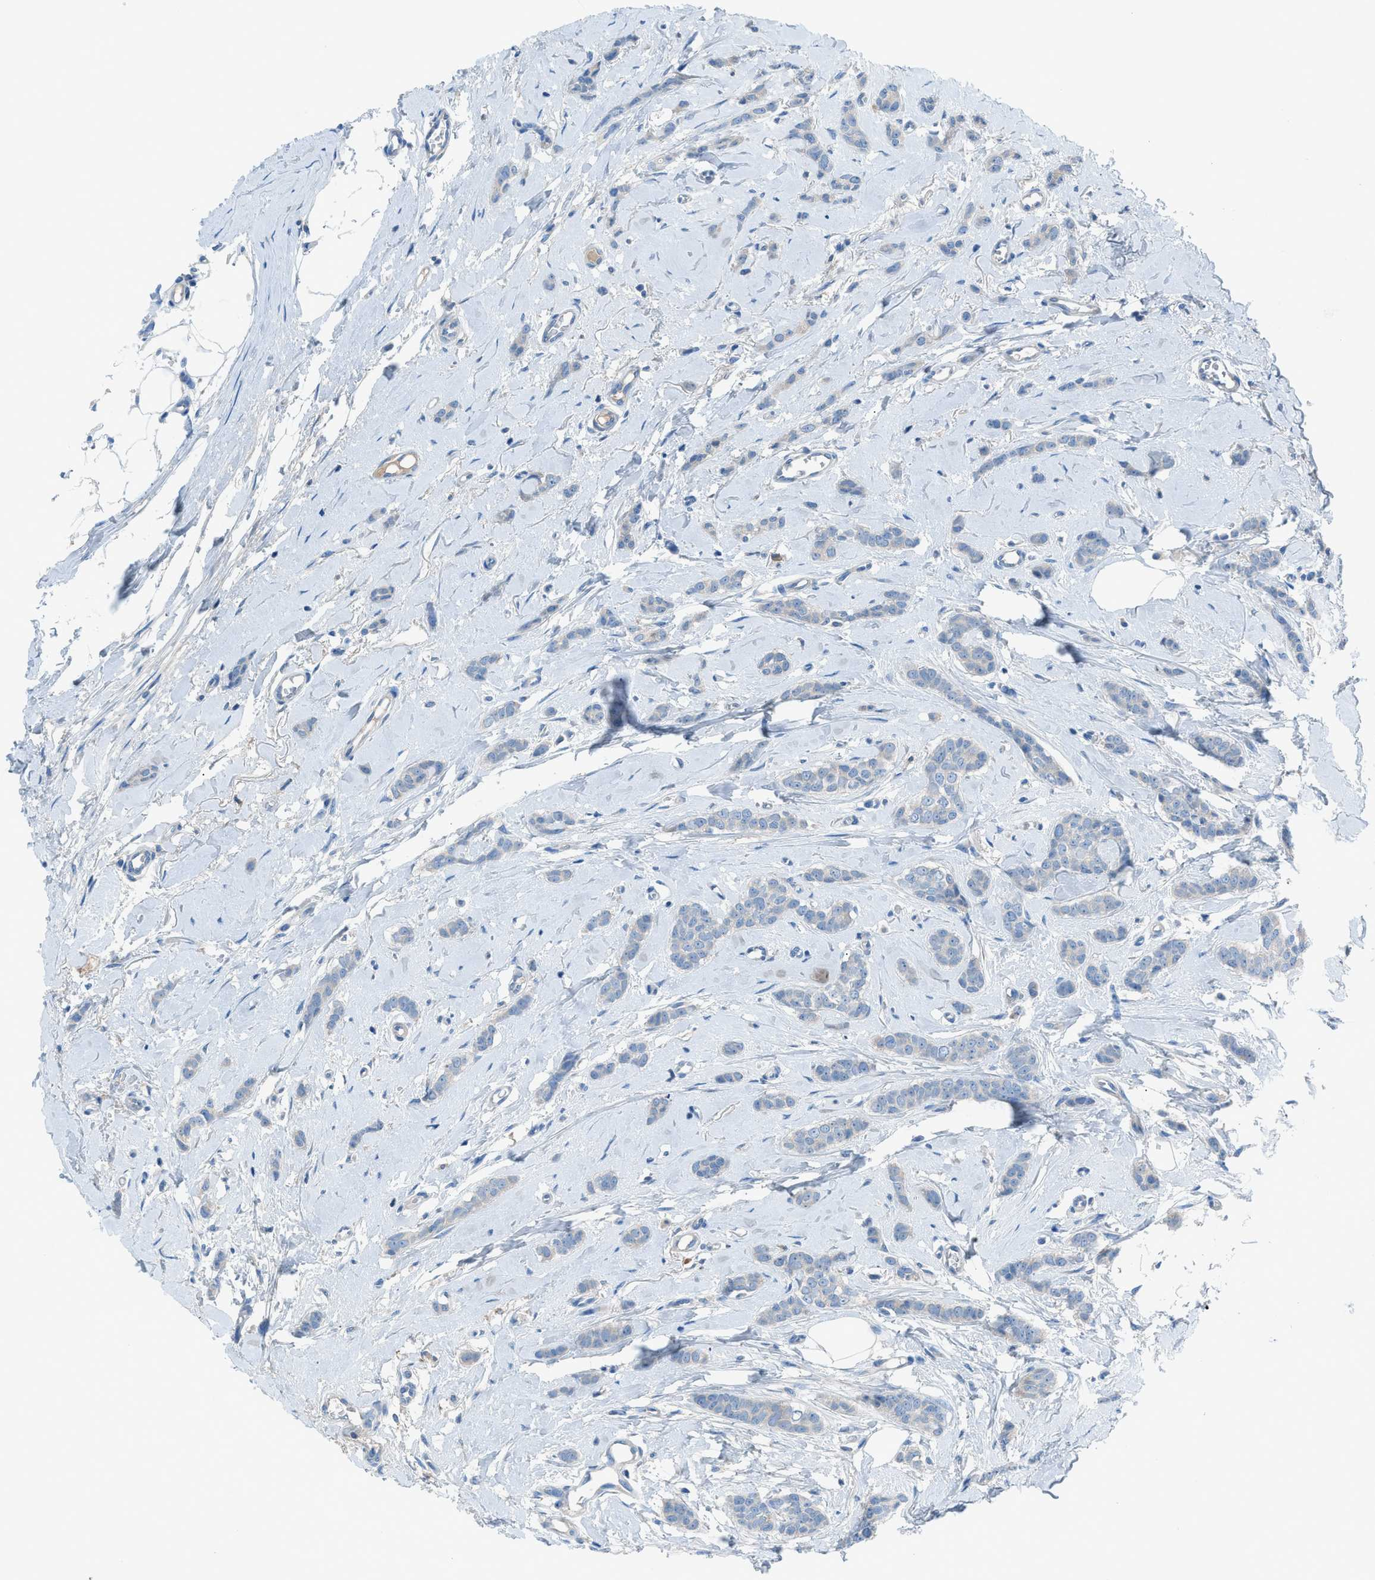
{"staining": {"intensity": "negative", "quantity": "none", "location": "none"}, "tissue": "breast cancer", "cell_type": "Tumor cells", "image_type": "cancer", "snomed": [{"axis": "morphology", "description": "Lobular carcinoma"}, {"axis": "topography", "description": "Skin"}, {"axis": "topography", "description": "Breast"}], "caption": "This is a histopathology image of immunohistochemistry (IHC) staining of breast lobular carcinoma, which shows no staining in tumor cells.", "gene": "C5AR2", "patient": {"sex": "female", "age": 46}}